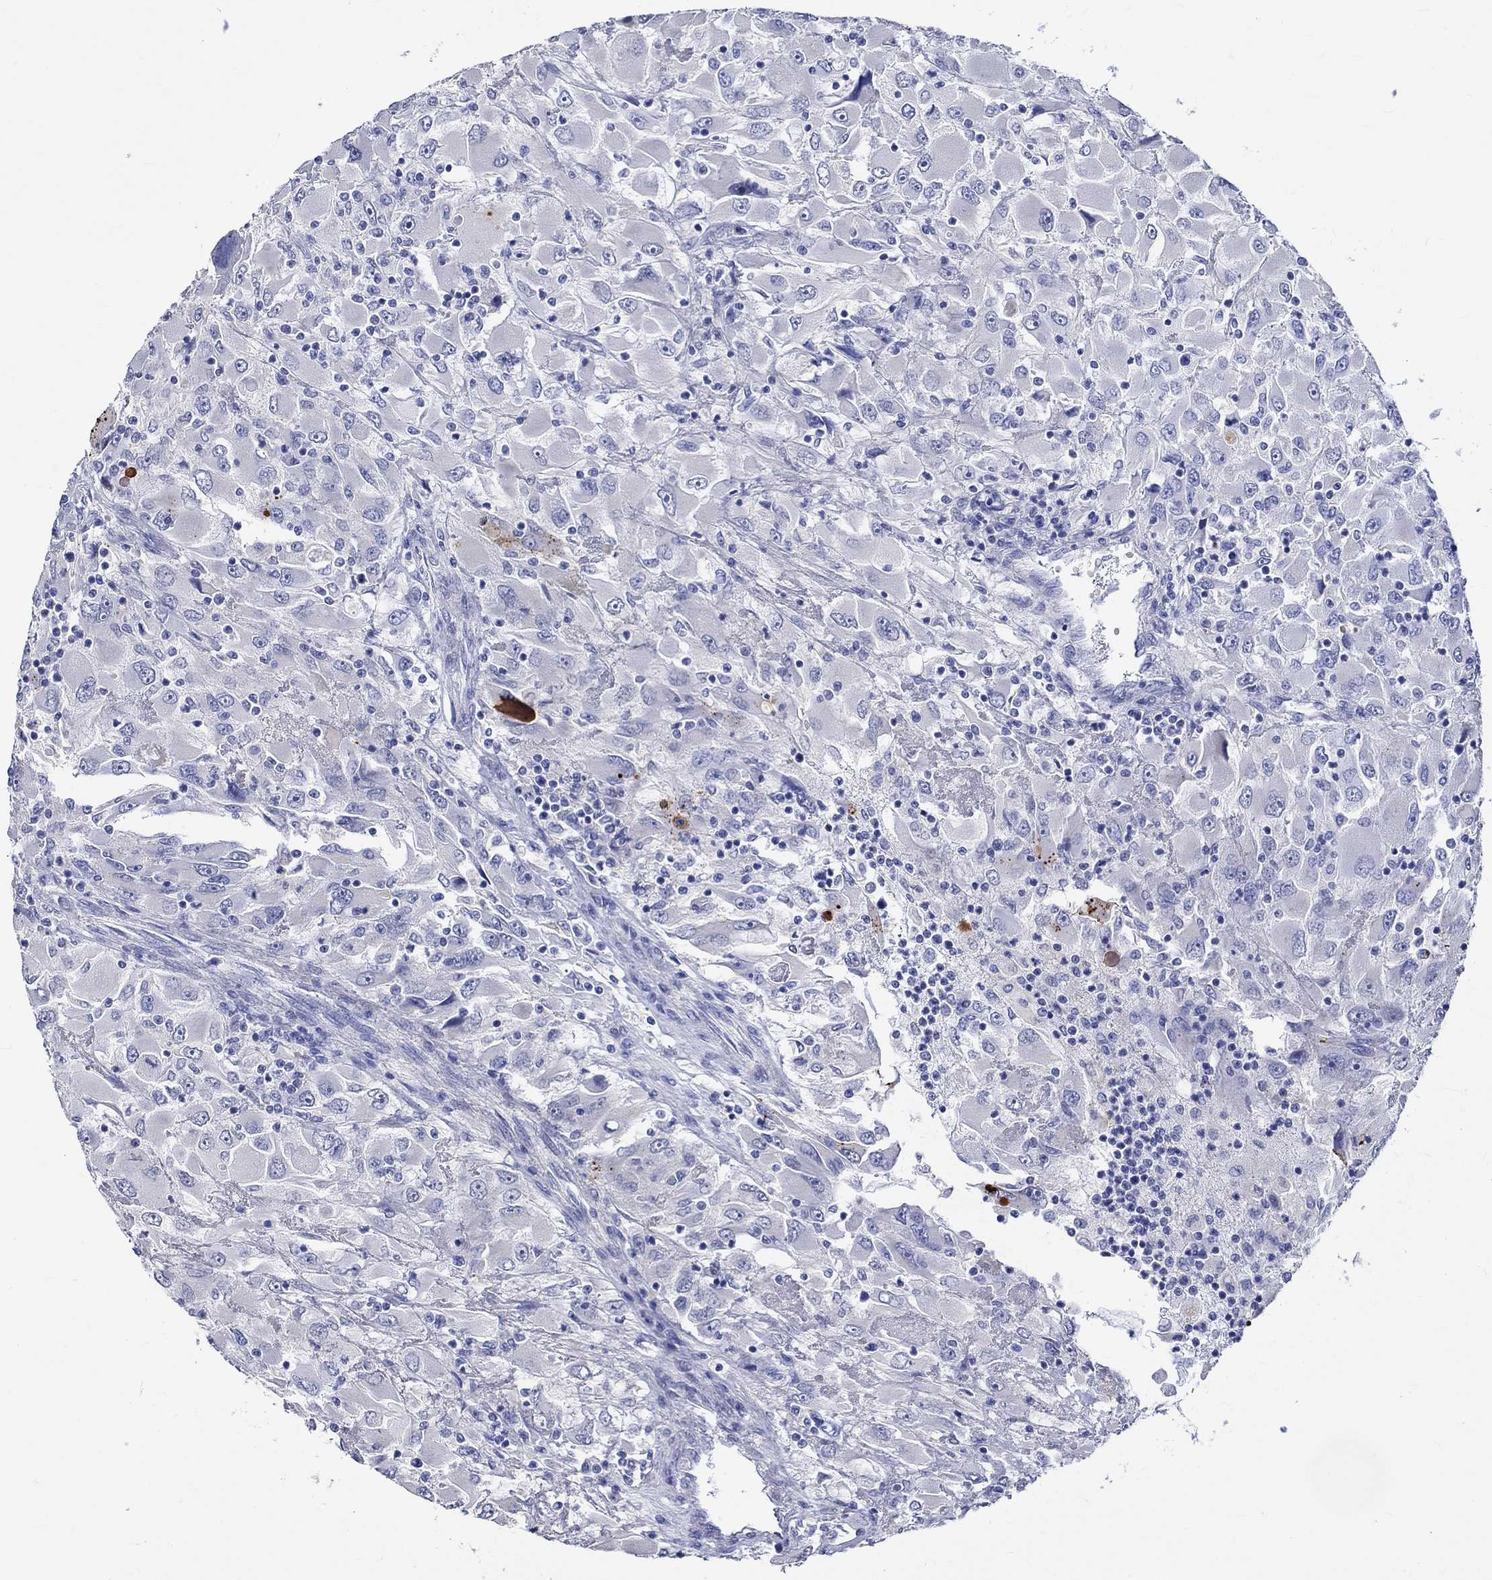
{"staining": {"intensity": "negative", "quantity": "none", "location": "none"}, "tissue": "renal cancer", "cell_type": "Tumor cells", "image_type": "cancer", "snomed": [{"axis": "morphology", "description": "Adenocarcinoma, NOS"}, {"axis": "topography", "description": "Kidney"}], "caption": "Immunohistochemical staining of human renal adenocarcinoma shows no significant expression in tumor cells. (Brightfield microscopy of DAB immunohistochemistry at high magnification).", "gene": "KLHL35", "patient": {"sex": "female", "age": 52}}